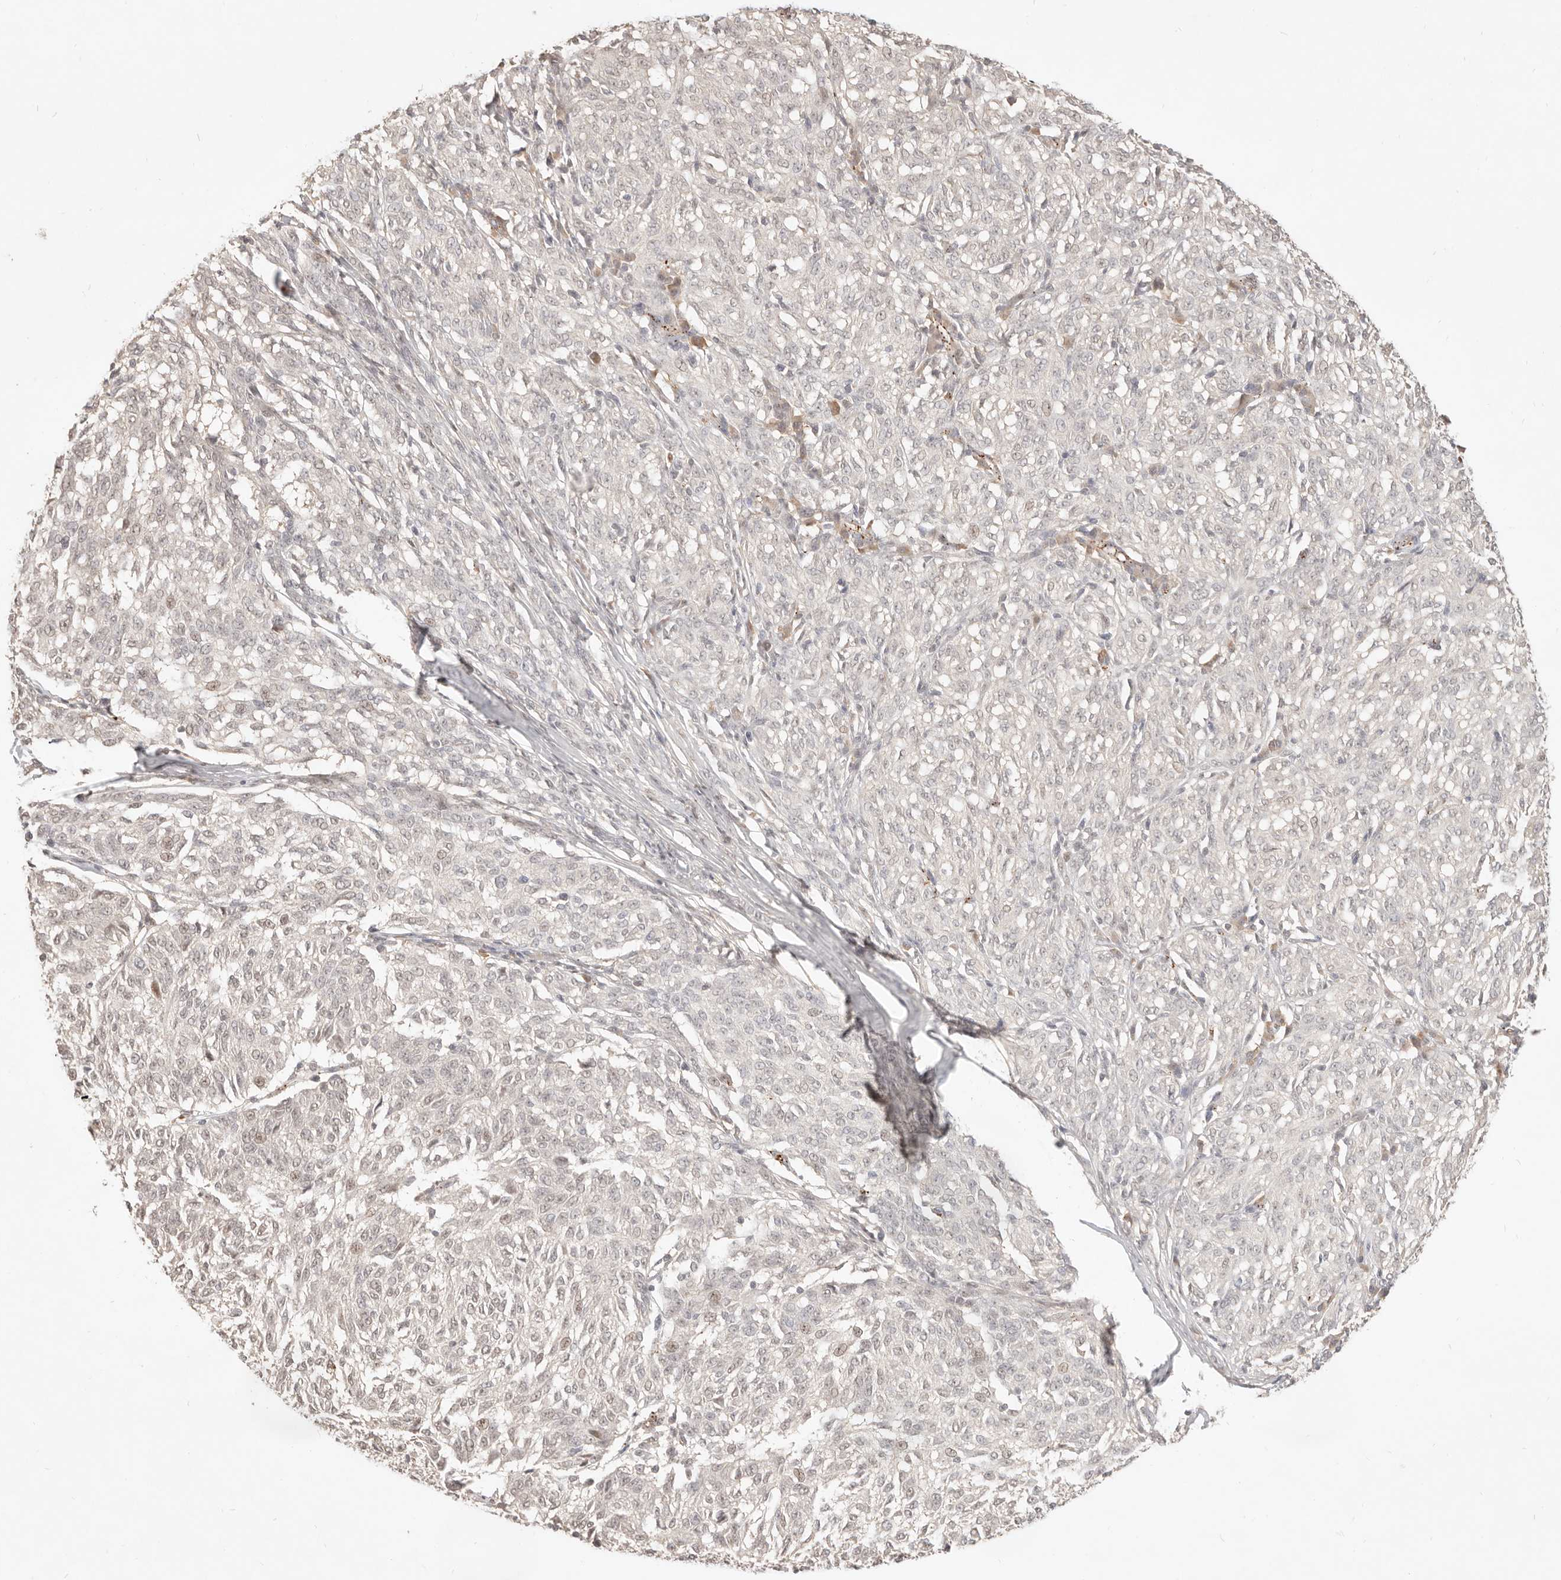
{"staining": {"intensity": "weak", "quantity": ">75%", "location": "nuclear"}, "tissue": "melanoma", "cell_type": "Tumor cells", "image_type": "cancer", "snomed": [{"axis": "morphology", "description": "Malignant melanoma, NOS"}, {"axis": "topography", "description": "Skin"}], "caption": "The immunohistochemical stain labels weak nuclear staining in tumor cells of melanoma tissue. The staining is performed using DAB brown chromogen to label protein expression. The nuclei are counter-stained blue using hematoxylin.", "gene": "MEP1A", "patient": {"sex": "female", "age": 72}}